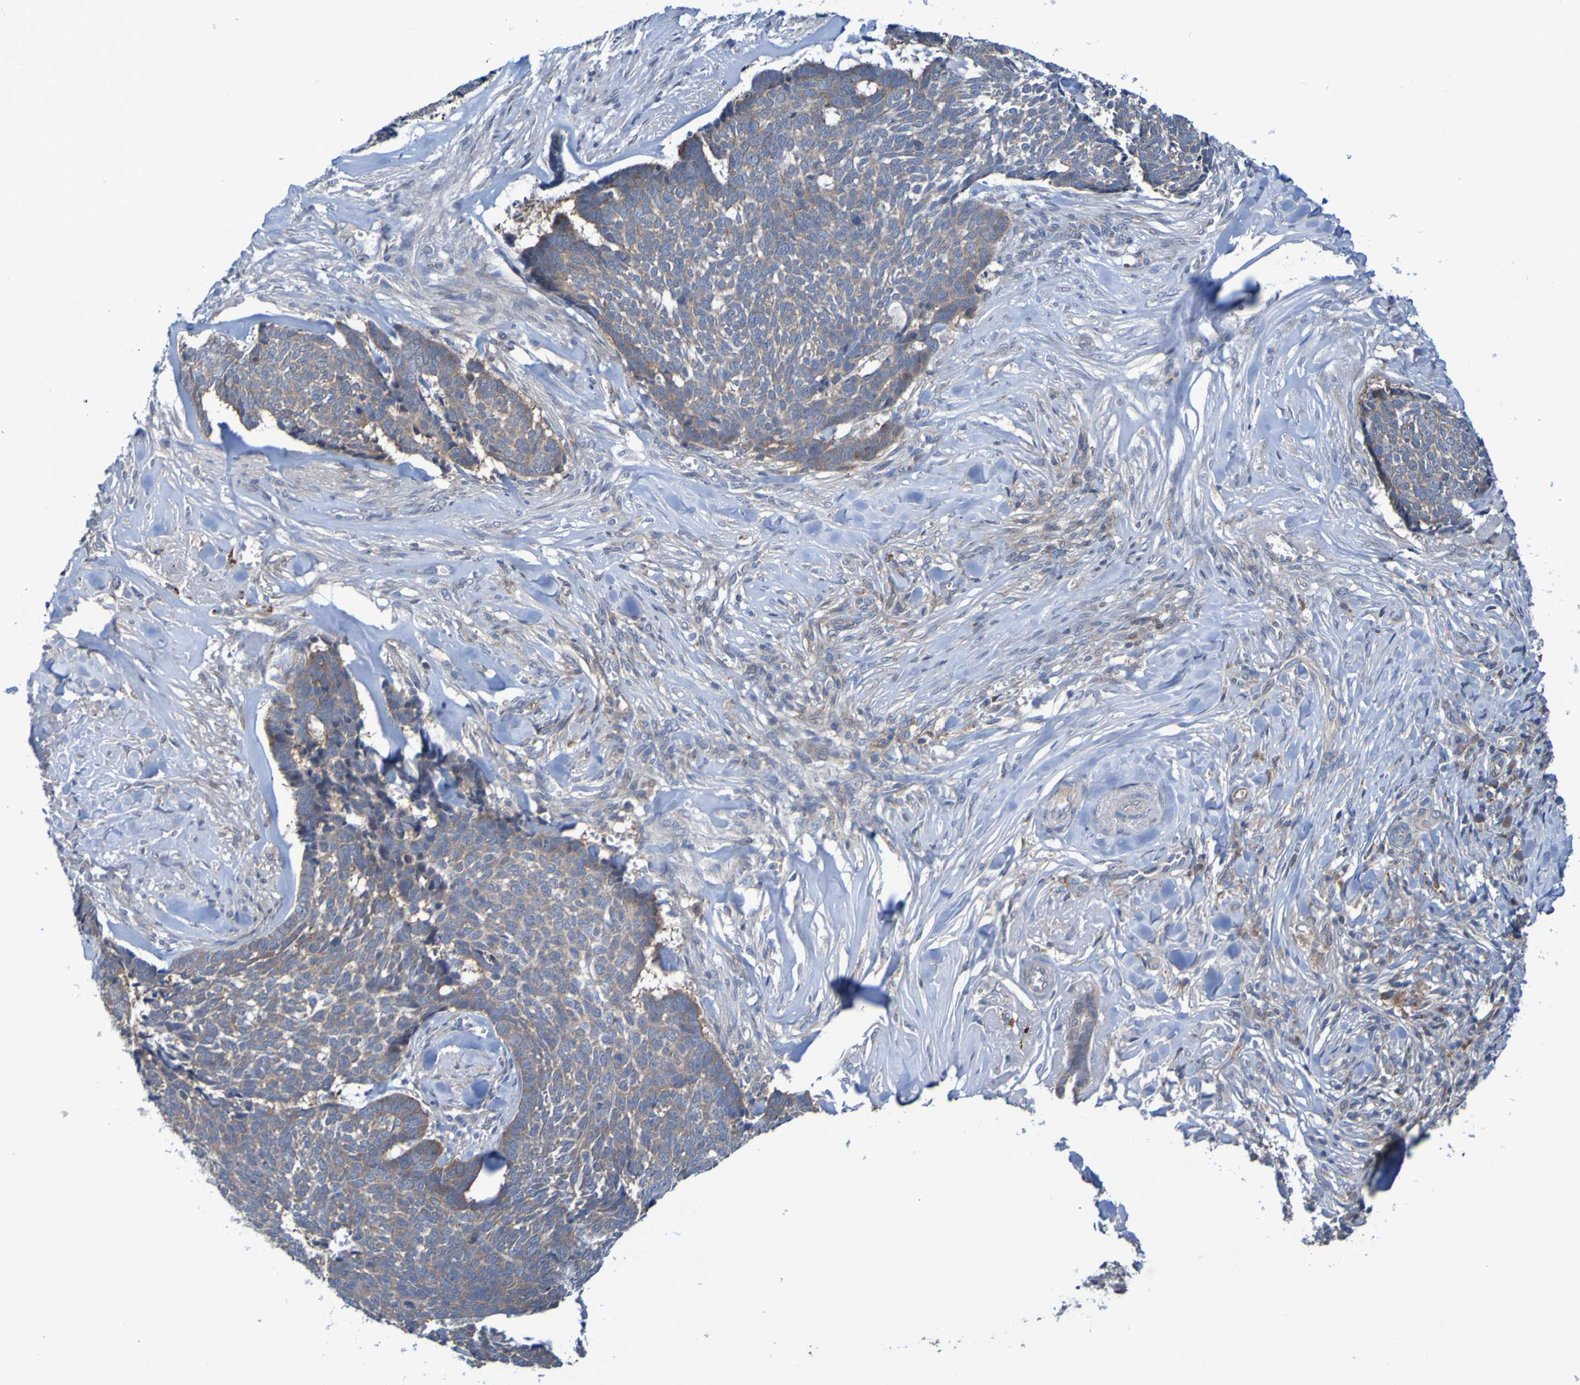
{"staining": {"intensity": "weak", "quantity": ">75%", "location": "cytoplasmic/membranous"}, "tissue": "skin cancer", "cell_type": "Tumor cells", "image_type": "cancer", "snomed": [{"axis": "morphology", "description": "Basal cell carcinoma"}, {"axis": "topography", "description": "Skin"}], "caption": "A brown stain highlights weak cytoplasmic/membranous expression of a protein in basal cell carcinoma (skin) tumor cells.", "gene": "SDK1", "patient": {"sex": "male", "age": 84}}